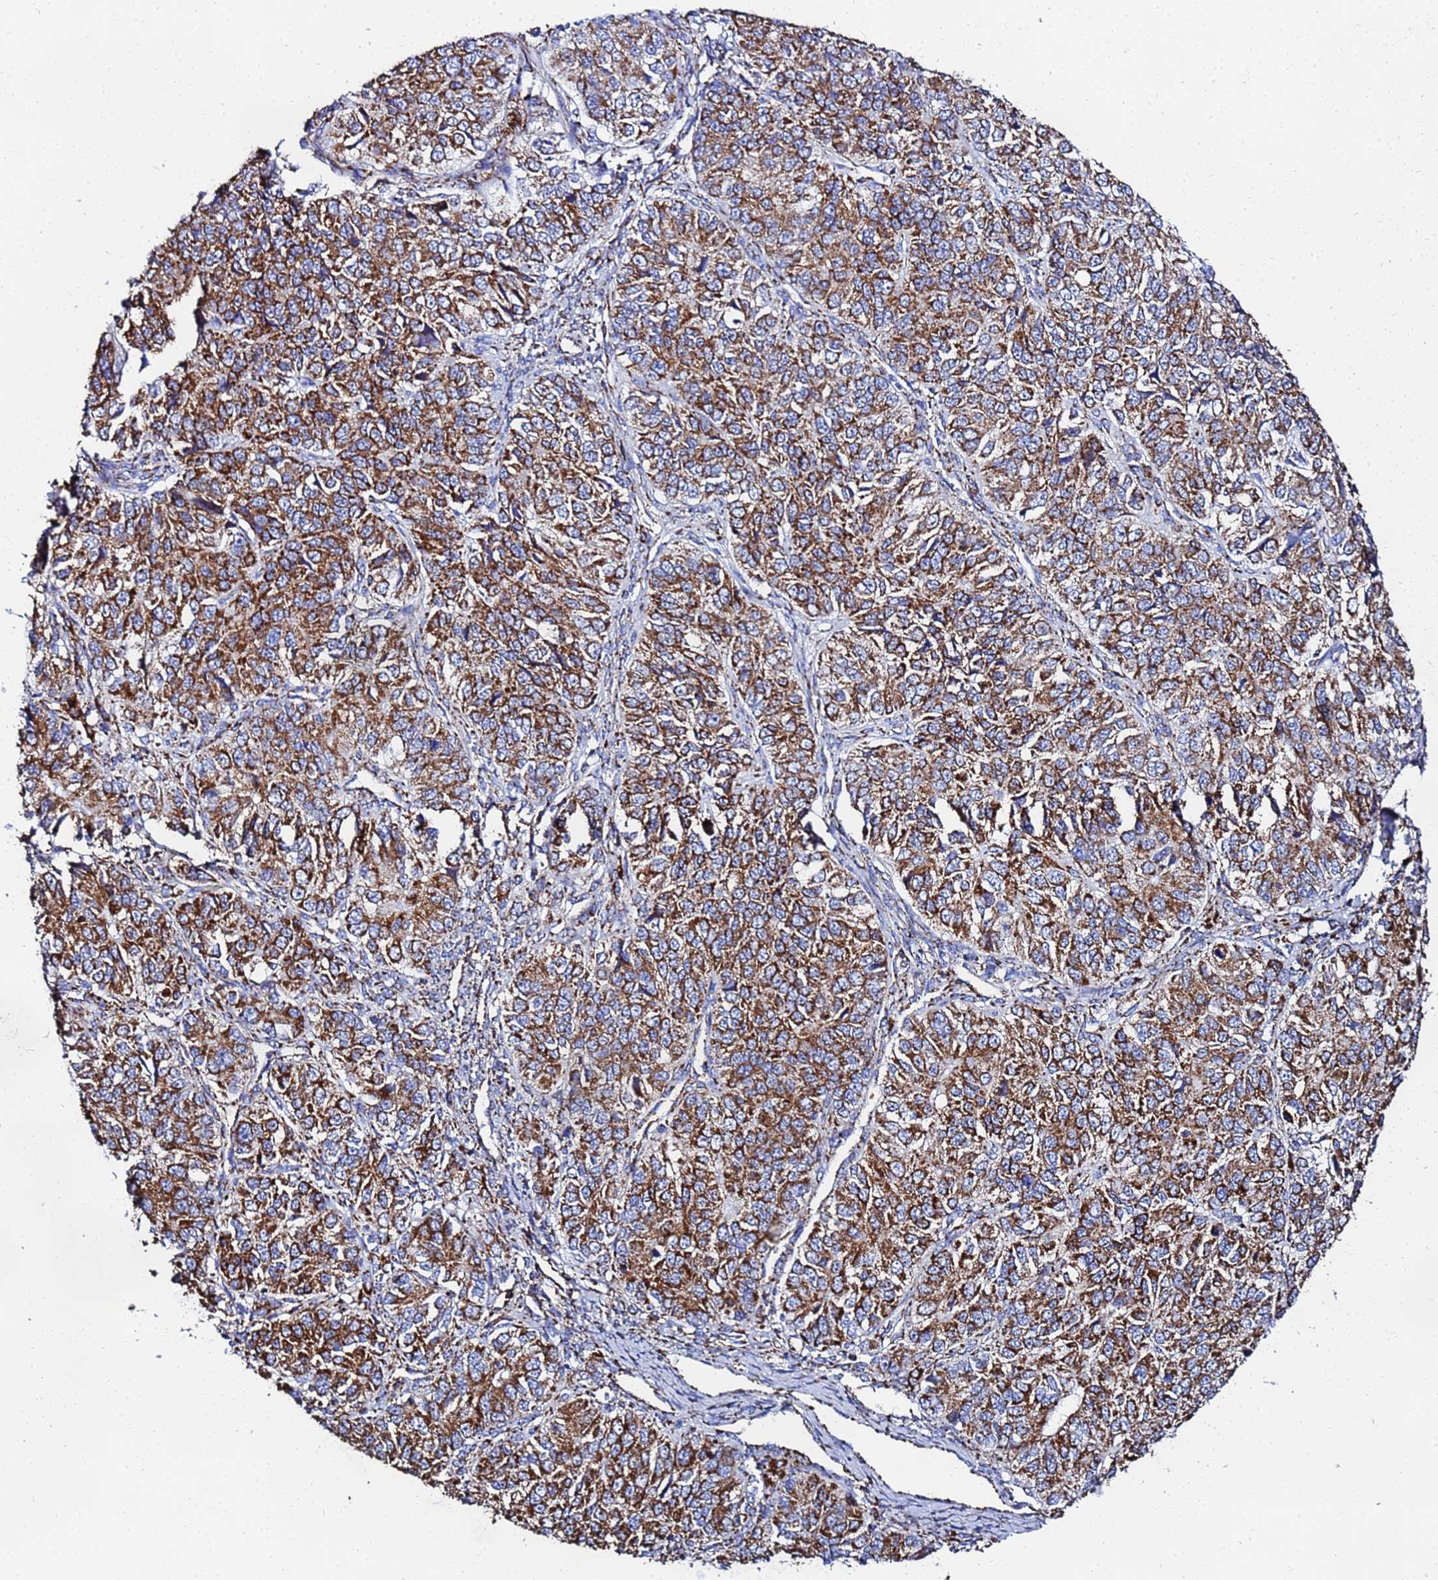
{"staining": {"intensity": "strong", "quantity": ">75%", "location": "cytoplasmic/membranous"}, "tissue": "ovarian cancer", "cell_type": "Tumor cells", "image_type": "cancer", "snomed": [{"axis": "morphology", "description": "Carcinoma, endometroid"}, {"axis": "topography", "description": "Ovary"}], "caption": "This is an image of immunohistochemistry (IHC) staining of endometroid carcinoma (ovarian), which shows strong expression in the cytoplasmic/membranous of tumor cells.", "gene": "GLUD1", "patient": {"sex": "female", "age": 51}}